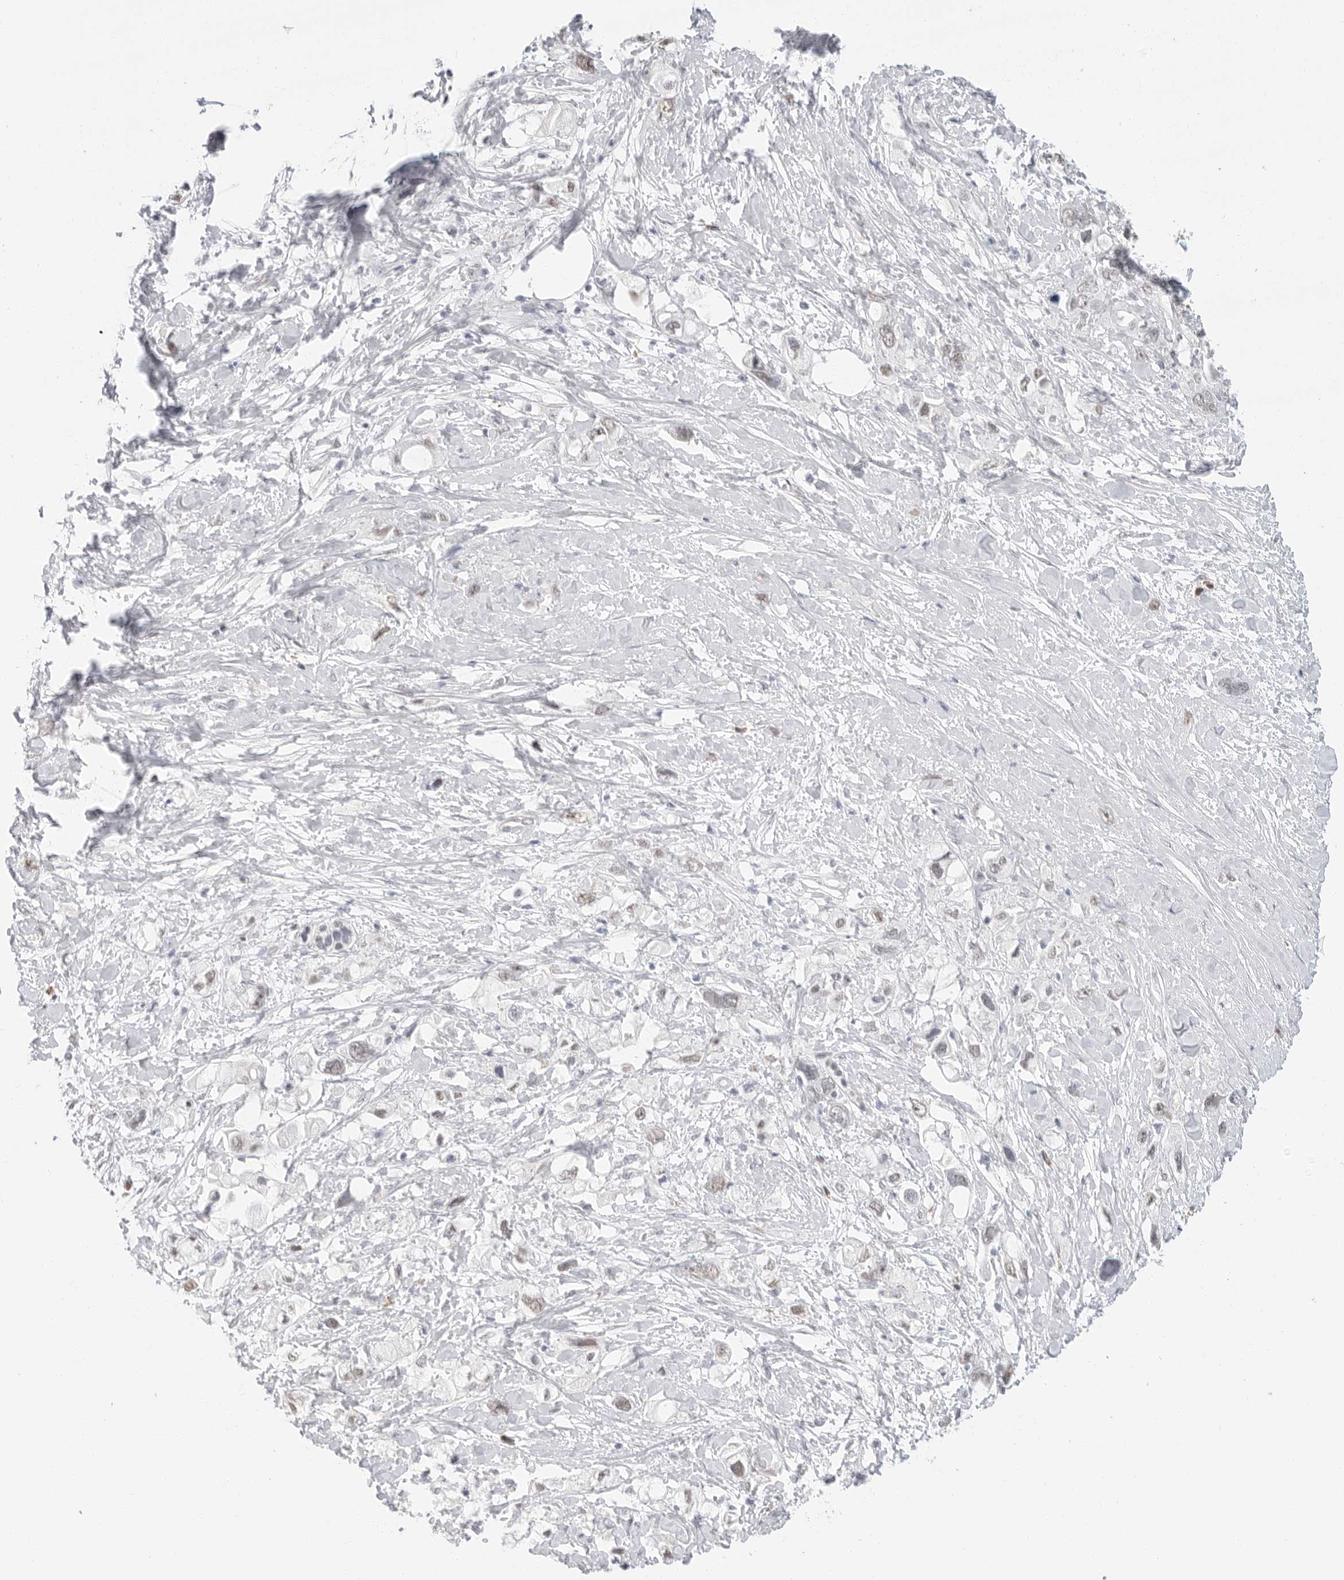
{"staining": {"intensity": "weak", "quantity": "25%-75%", "location": "nuclear"}, "tissue": "pancreatic cancer", "cell_type": "Tumor cells", "image_type": "cancer", "snomed": [{"axis": "morphology", "description": "Adenocarcinoma, NOS"}, {"axis": "topography", "description": "Pancreas"}], "caption": "The micrograph demonstrates a brown stain indicating the presence of a protein in the nuclear of tumor cells in adenocarcinoma (pancreatic).", "gene": "ARHGEF10", "patient": {"sex": "female", "age": 56}}